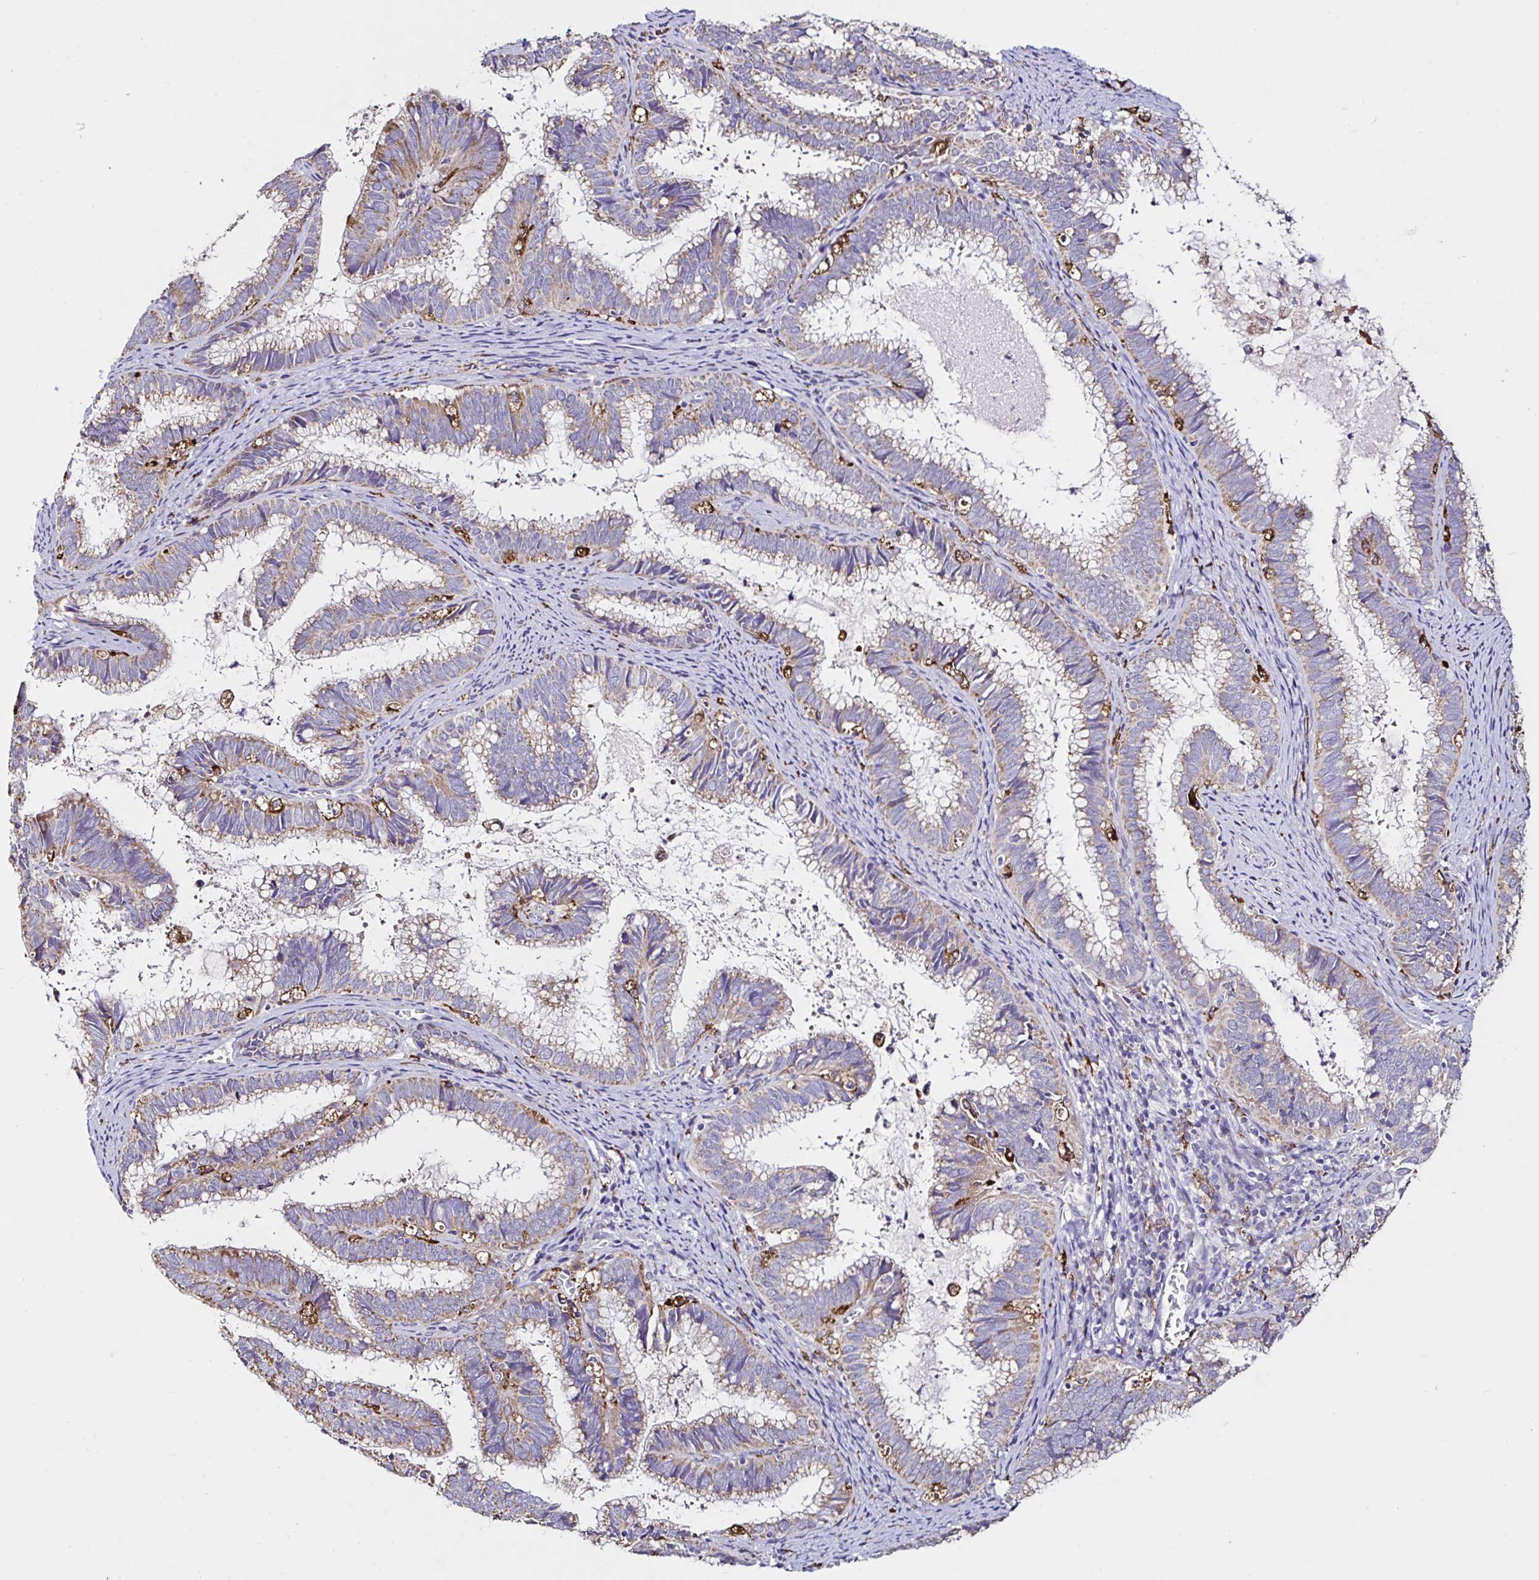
{"staining": {"intensity": "moderate", "quantity": "25%-75%", "location": "cytoplasmic/membranous"}, "tissue": "cervical cancer", "cell_type": "Tumor cells", "image_type": "cancer", "snomed": [{"axis": "morphology", "description": "Adenocarcinoma, NOS"}, {"axis": "topography", "description": "Cervix"}], "caption": "IHC photomicrograph of human cervical cancer stained for a protein (brown), which reveals medium levels of moderate cytoplasmic/membranous positivity in about 25%-75% of tumor cells.", "gene": "MSR1", "patient": {"sex": "female", "age": 61}}